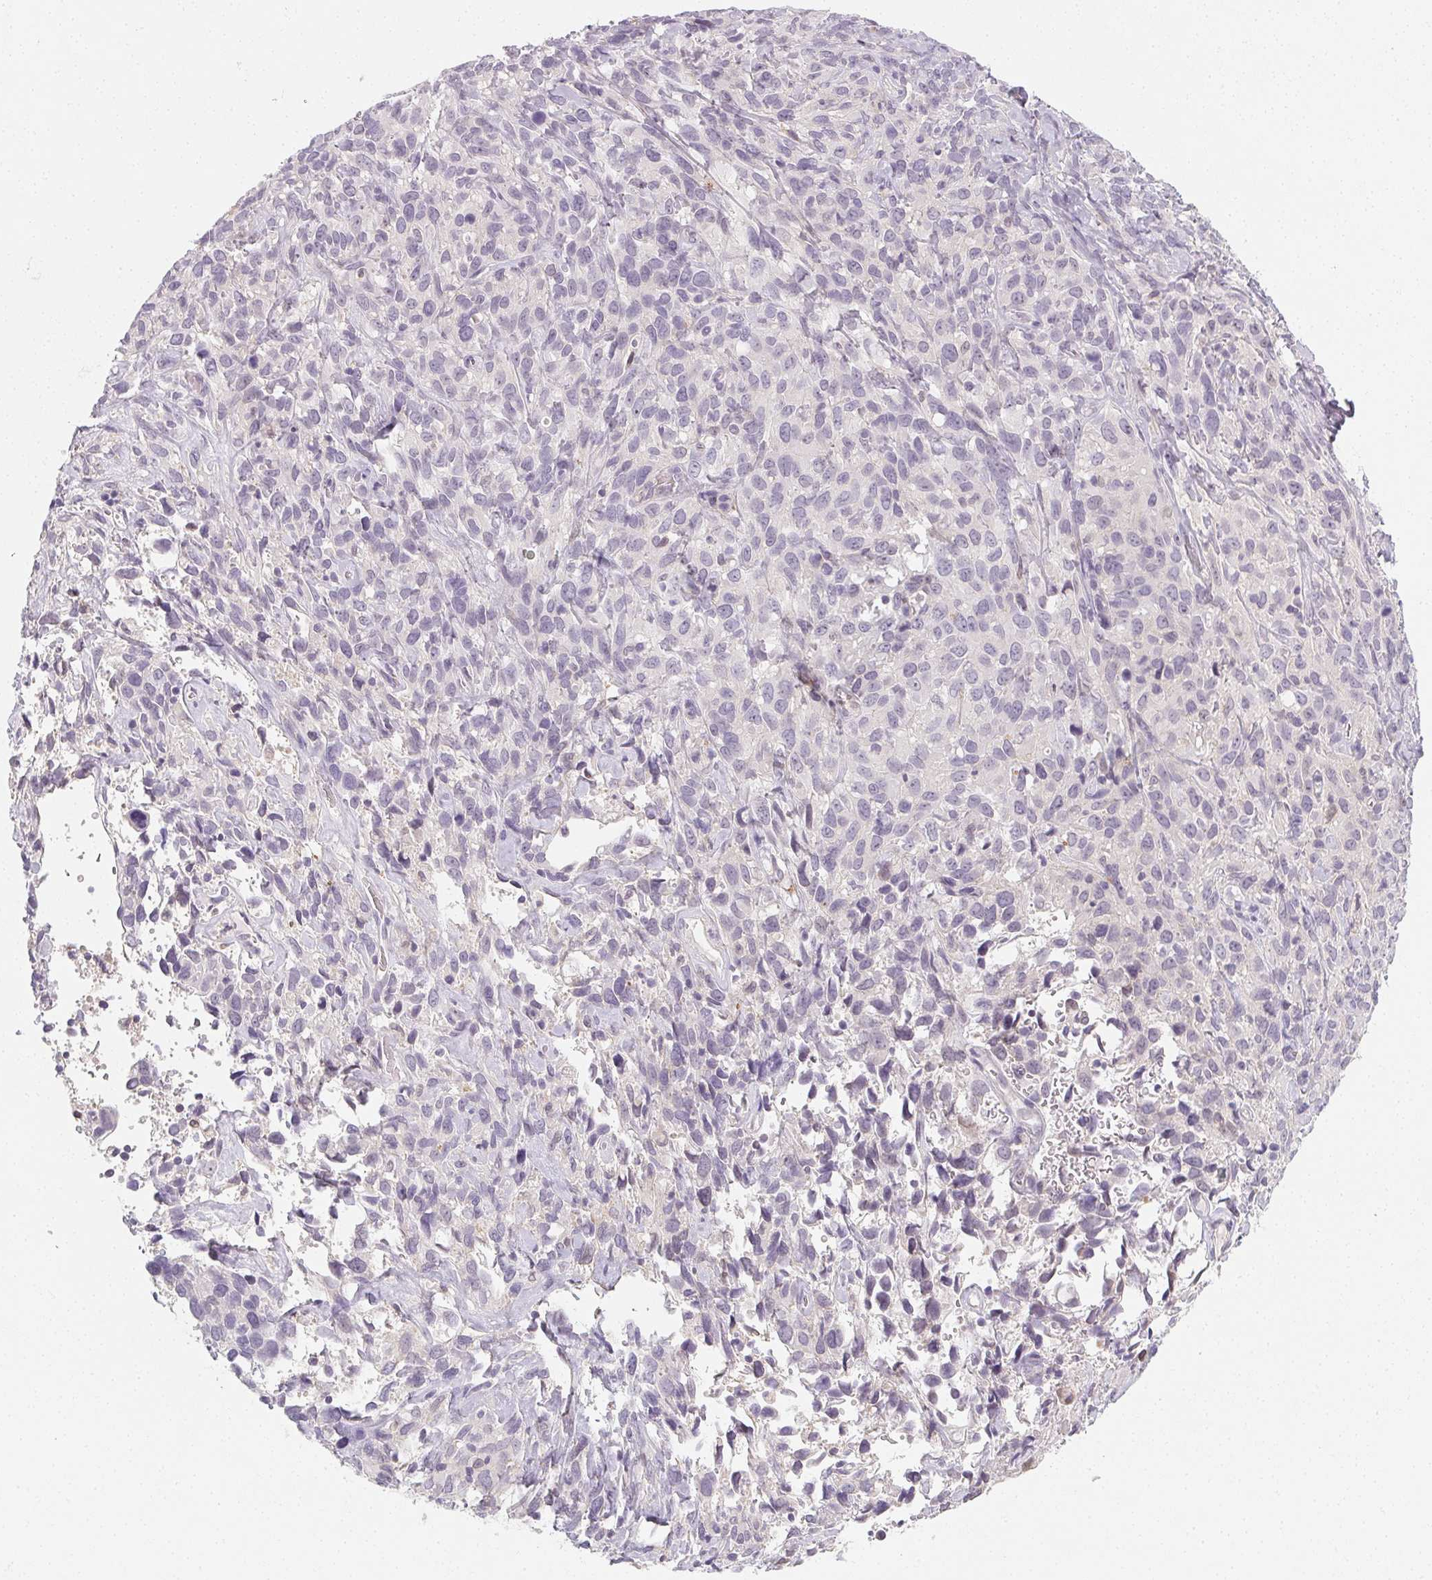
{"staining": {"intensity": "negative", "quantity": "none", "location": "none"}, "tissue": "cervical cancer", "cell_type": "Tumor cells", "image_type": "cancer", "snomed": [{"axis": "morphology", "description": "Normal tissue, NOS"}, {"axis": "morphology", "description": "Squamous cell carcinoma, NOS"}, {"axis": "topography", "description": "Cervix"}], "caption": "Immunohistochemical staining of human cervical cancer (squamous cell carcinoma) reveals no significant expression in tumor cells.", "gene": "LRRC23", "patient": {"sex": "female", "age": 51}}